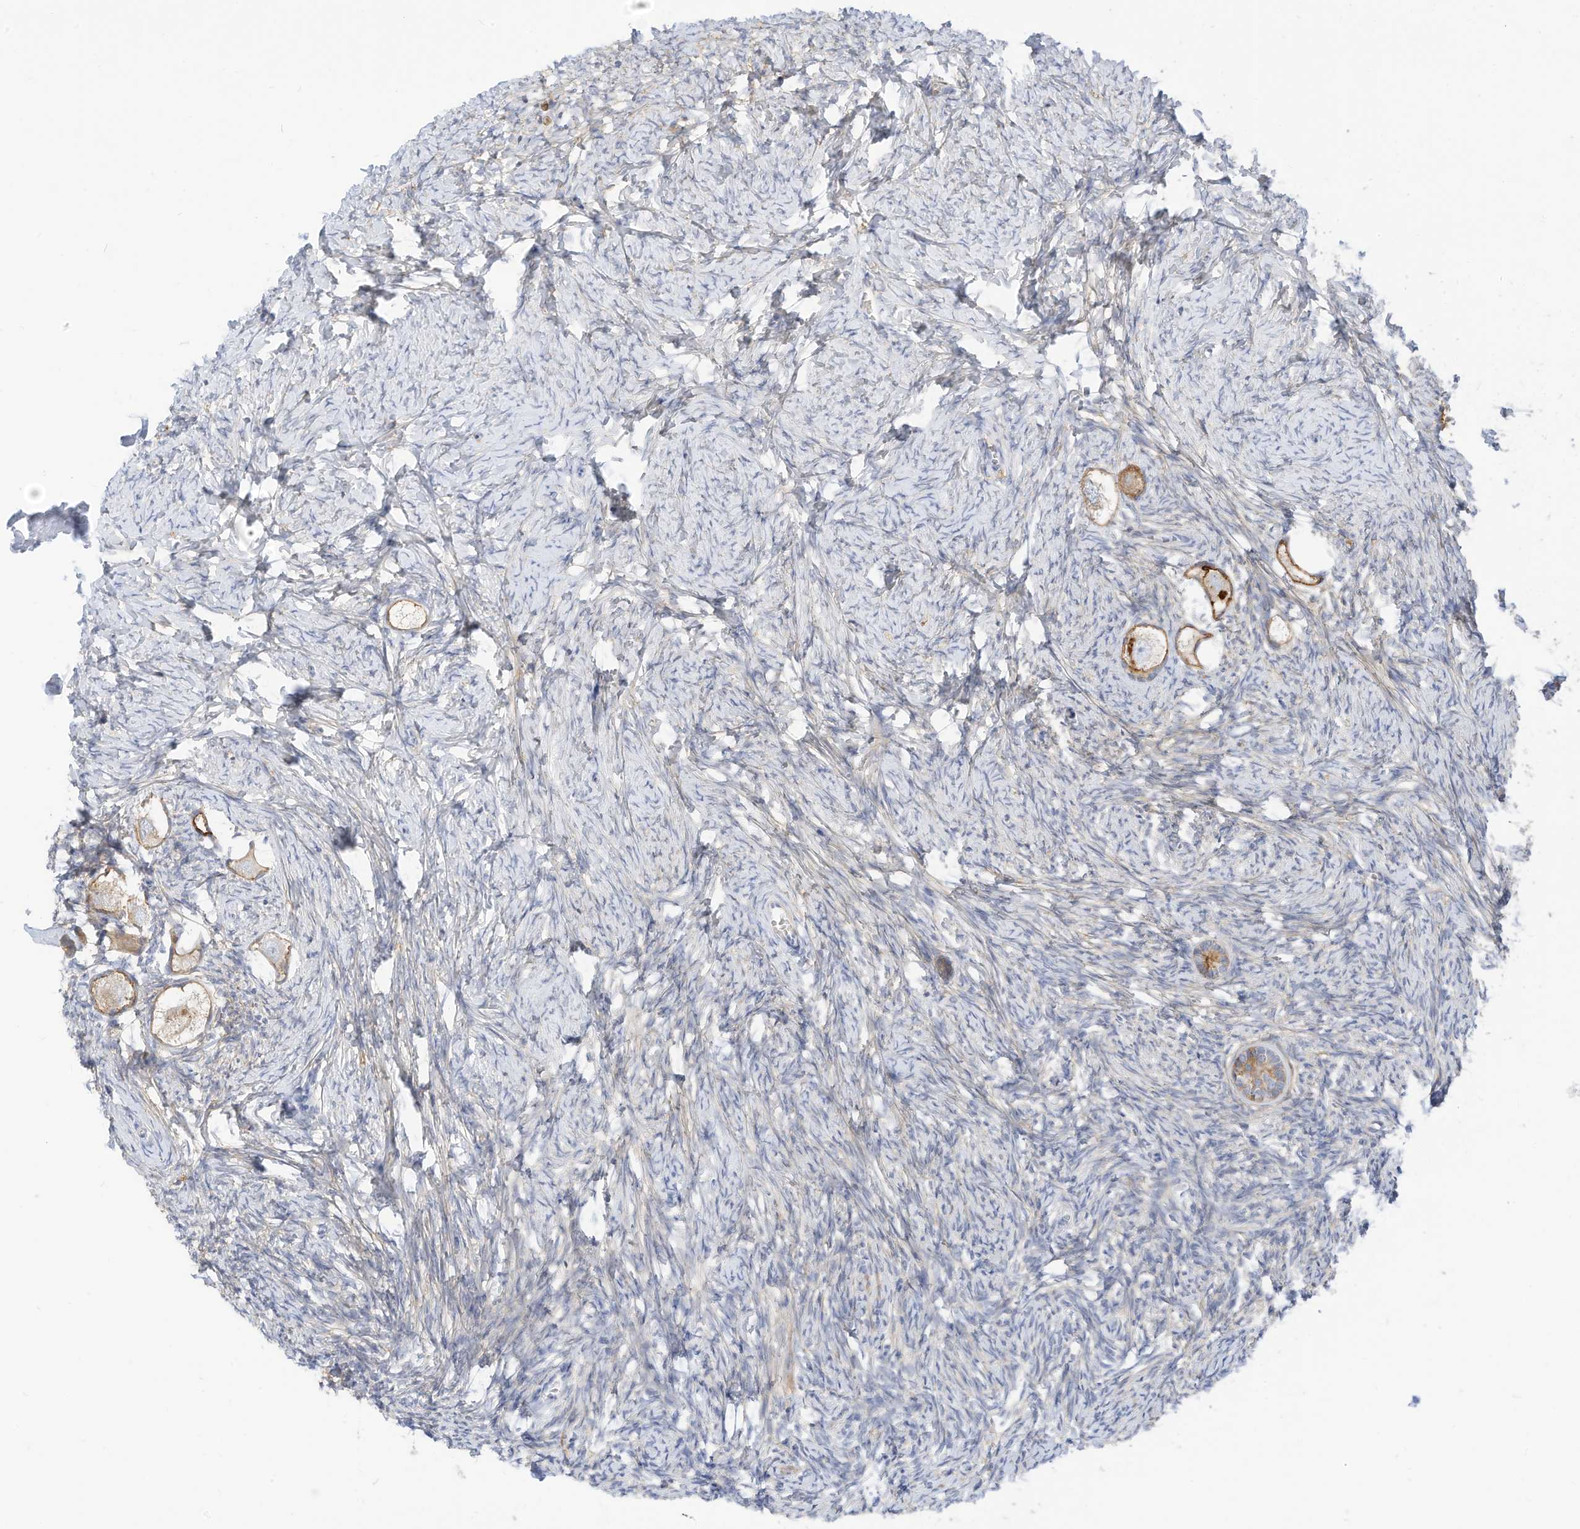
{"staining": {"intensity": "moderate", "quantity": ">75%", "location": "cytoplasmic/membranous"}, "tissue": "ovary", "cell_type": "Follicle cells", "image_type": "normal", "snomed": [{"axis": "morphology", "description": "Normal tissue, NOS"}, {"axis": "topography", "description": "Ovary"}], "caption": "Protein expression by IHC exhibits moderate cytoplasmic/membranous expression in approximately >75% of follicle cells in unremarkable ovary. (IHC, brightfield microscopy, high magnification).", "gene": "TXNDC9", "patient": {"sex": "female", "age": 27}}